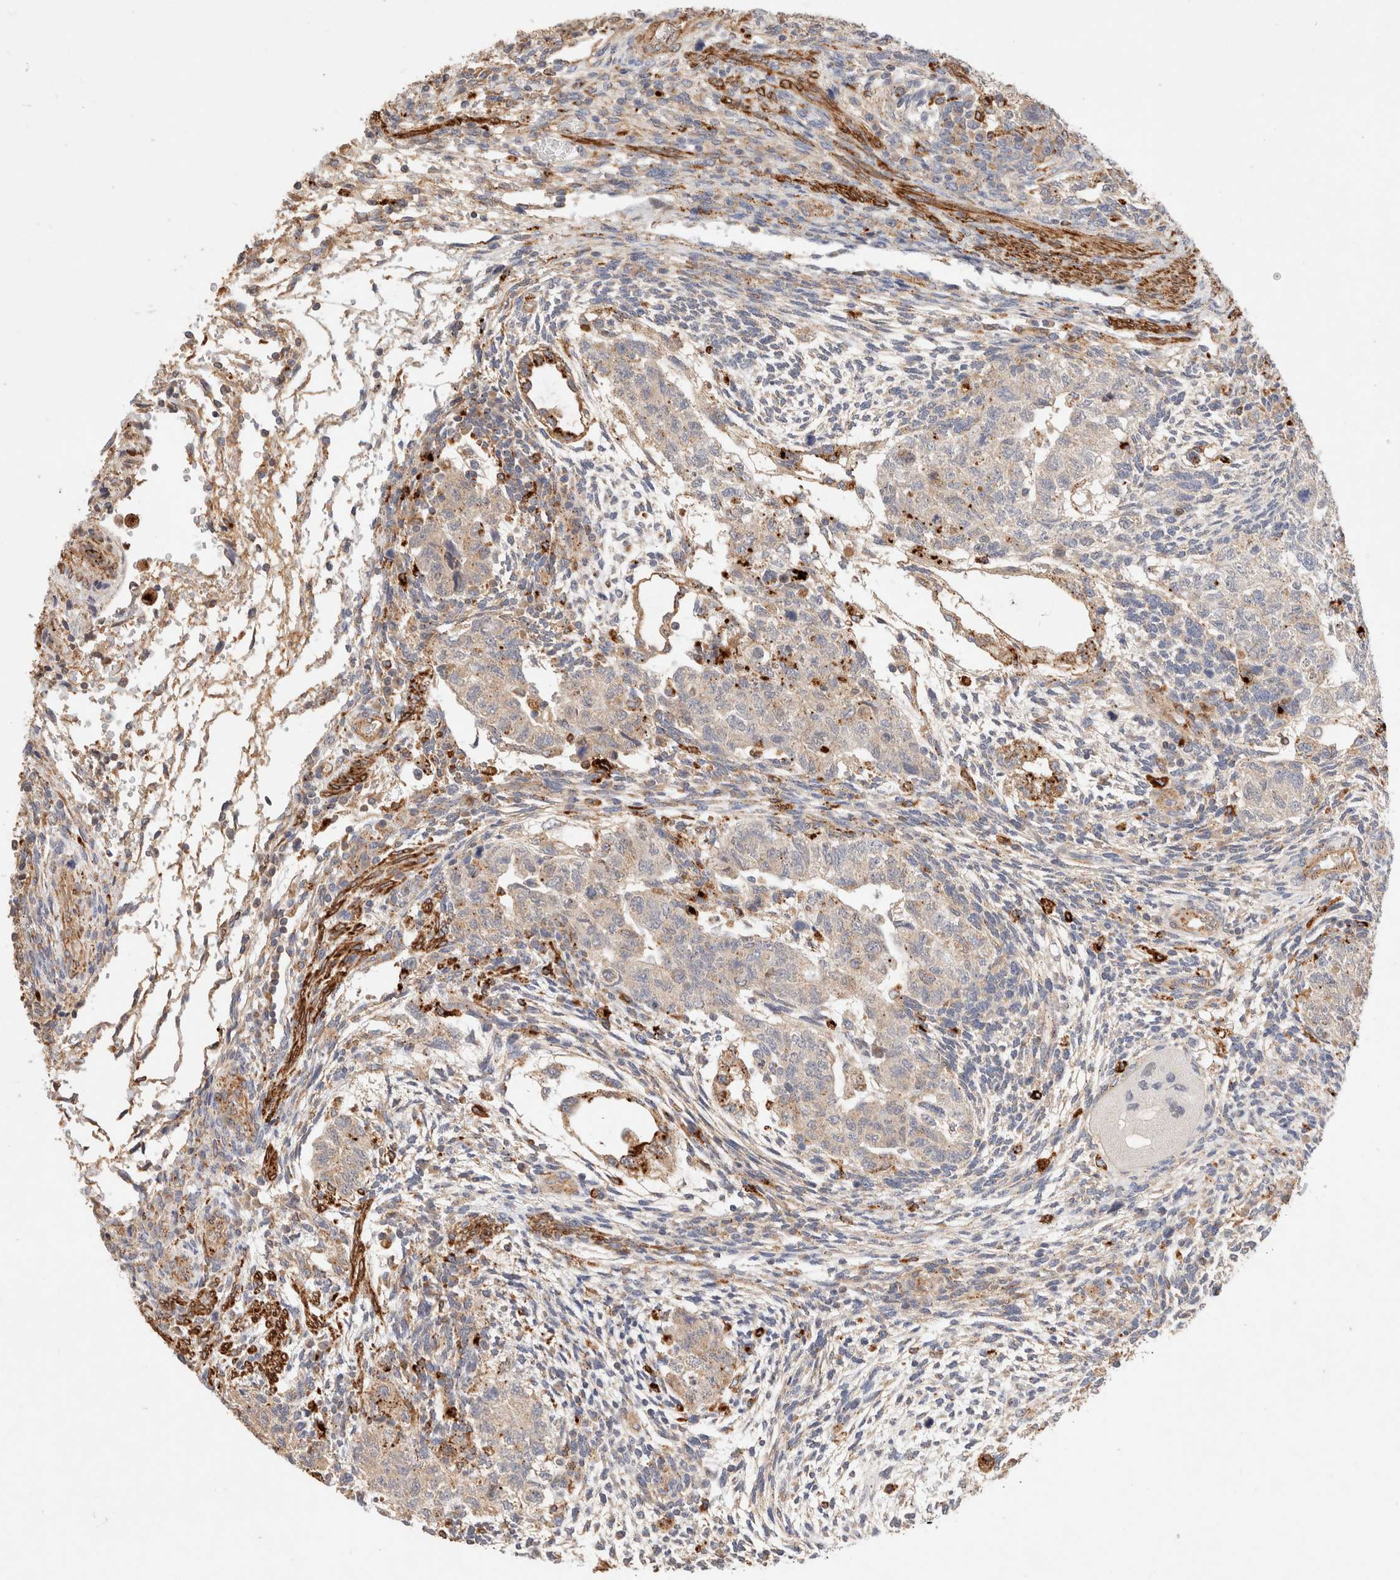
{"staining": {"intensity": "weak", "quantity": "<25%", "location": "cytoplasmic/membranous"}, "tissue": "testis cancer", "cell_type": "Tumor cells", "image_type": "cancer", "snomed": [{"axis": "morphology", "description": "Normal tissue, NOS"}, {"axis": "morphology", "description": "Carcinoma, Embryonal, NOS"}, {"axis": "topography", "description": "Testis"}], "caption": "Tumor cells show no significant protein positivity in testis embryonal carcinoma.", "gene": "RABEPK", "patient": {"sex": "male", "age": 36}}